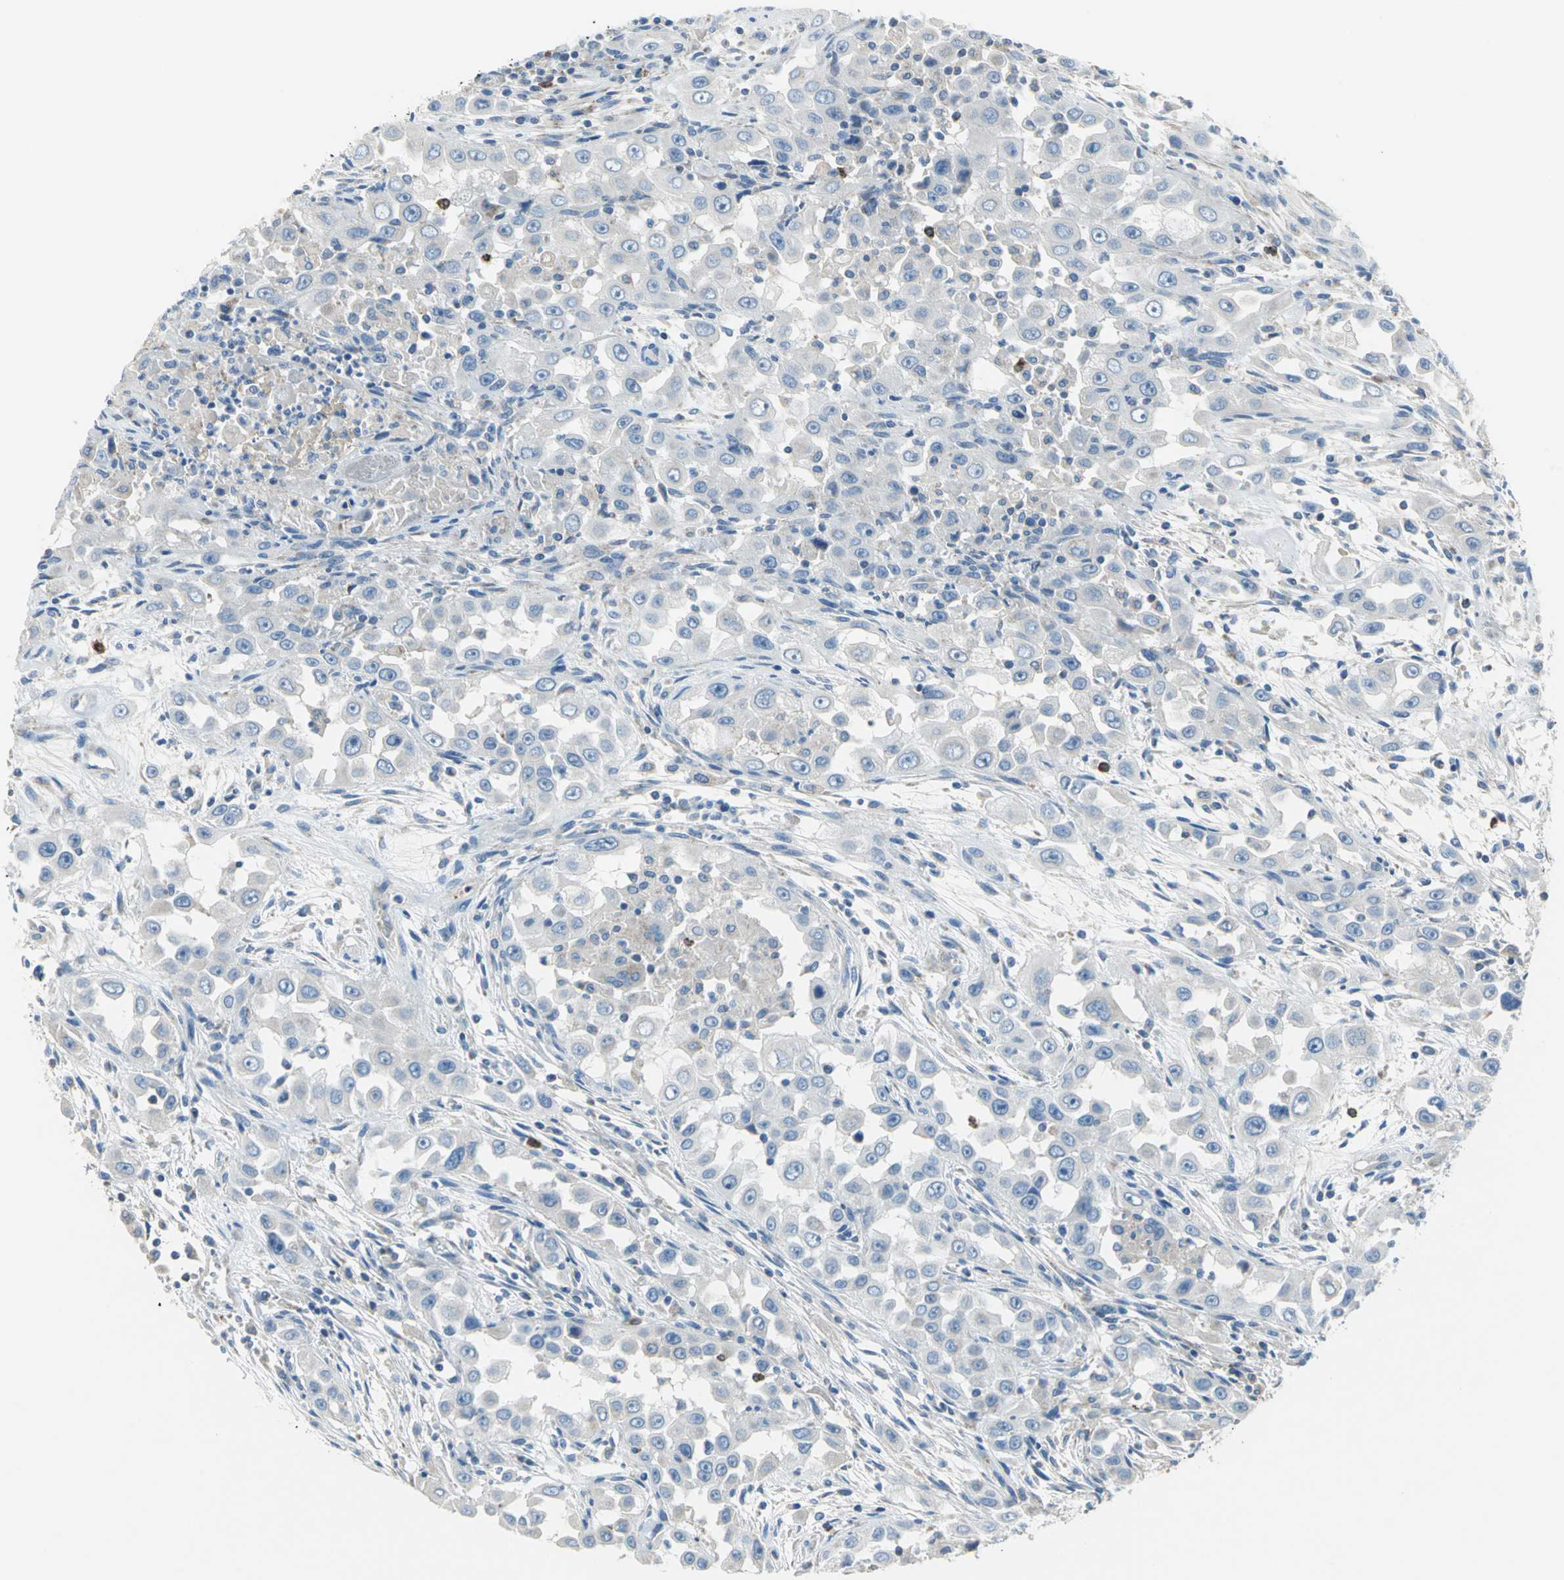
{"staining": {"intensity": "negative", "quantity": "none", "location": "none"}, "tissue": "head and neck cancer", "cell_type": "Tumor cells", "image_type": "cancer", "snomed": [{"axis": "morphology", "description": "Carcinoma, NOS"}, {"axis": "topography", "description": "Head-Neck"}], "caption": "The photomicrograph shows no significant positivity in tumor cells of head and neck carcinoma.", "gene": "ALOX15", "patient": {"sex": "male", "age": 87}}